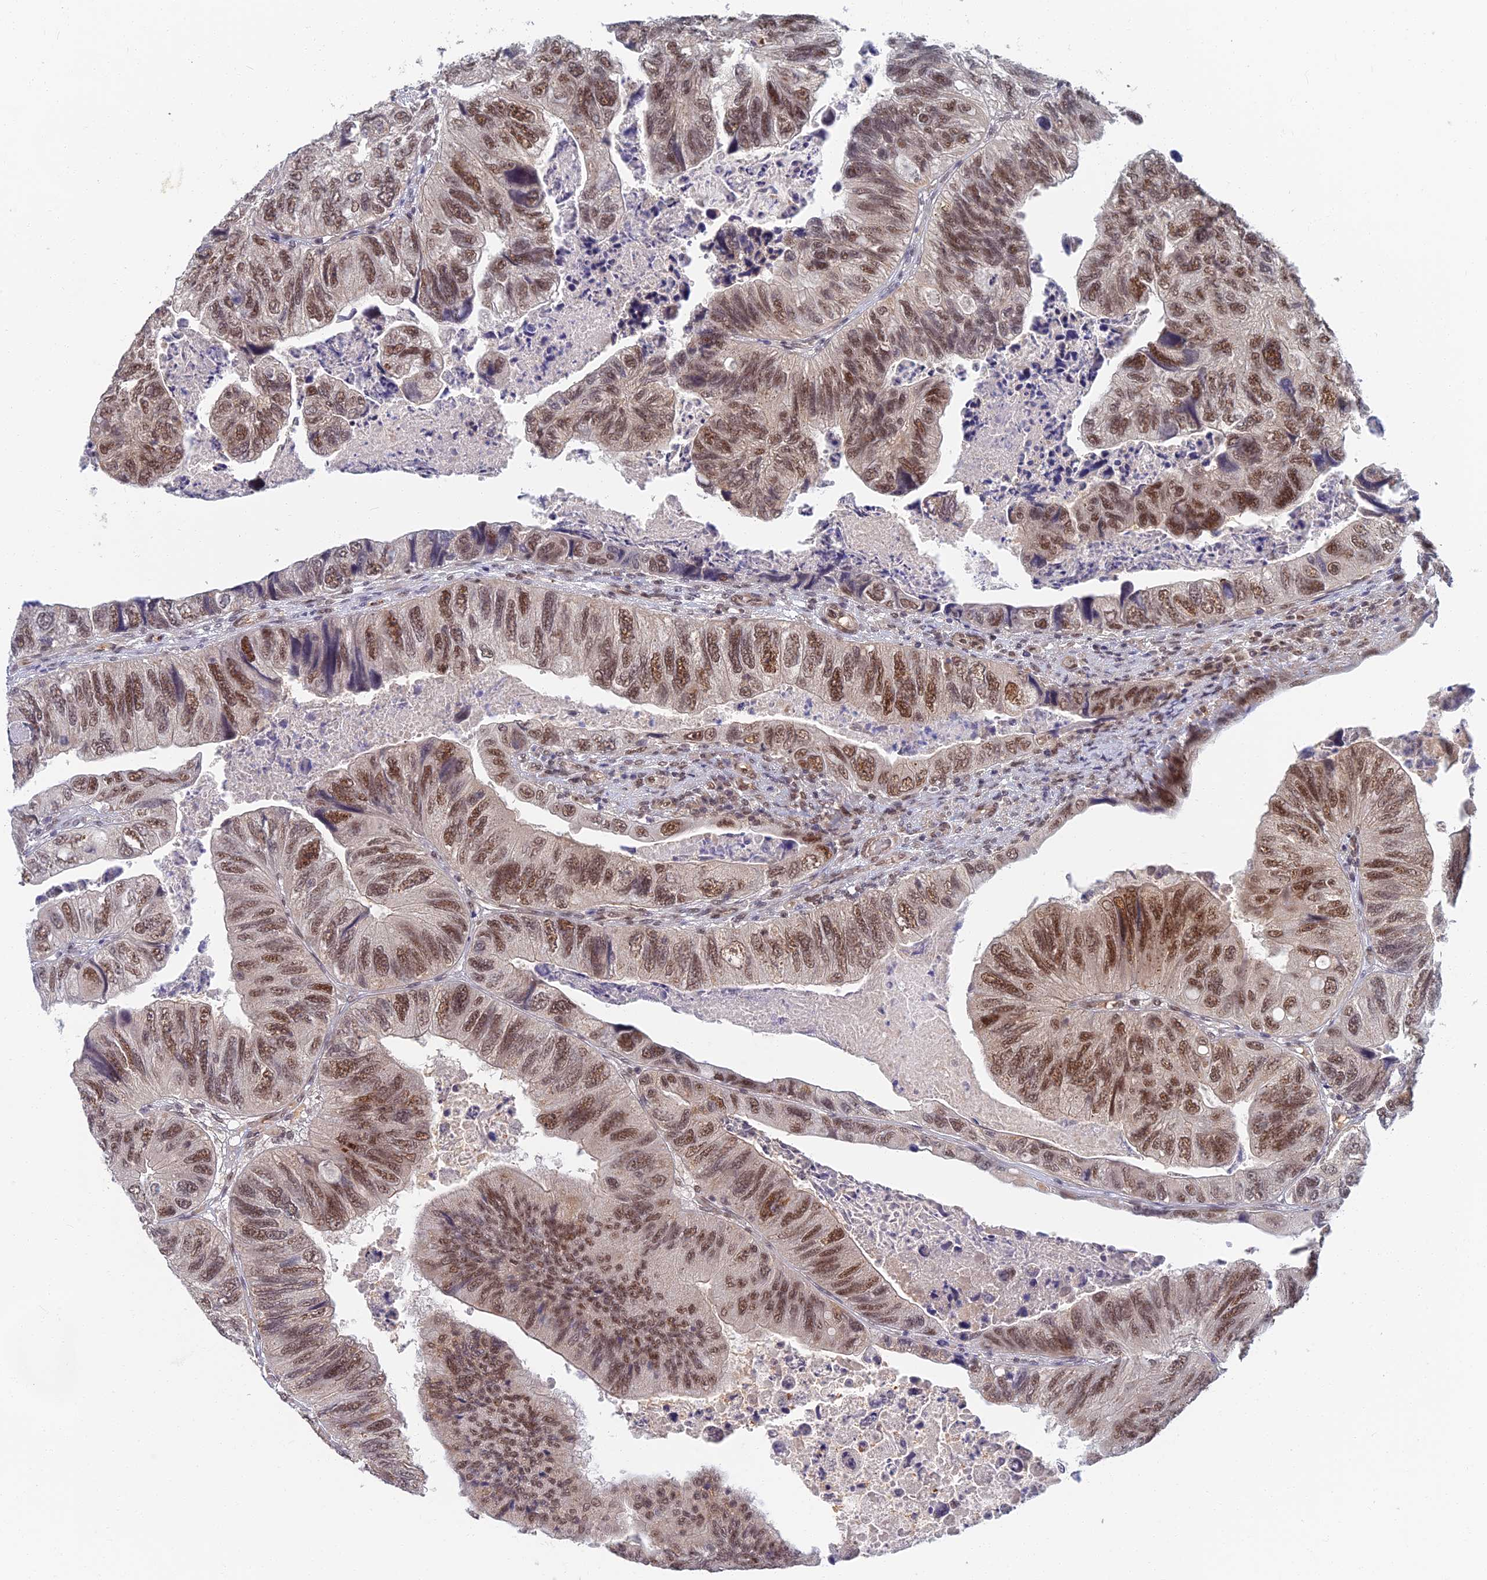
{"staining": {"intensity": "moderate", "quantity": ">75%", "location": "nuclear"}, "tissue": "colorectal cancer", "cell_type": "Tumor cells", "image_type": "cancer", "snomed": [{"axis": "morphology", "description": "Adenocarcinoma, NOS"}, {"axis": "topography", "description": "Rectum"}], "caption": "Colorectal cancer (adenocarcinoma) stained with DAB (3,3'-diaminobenzidine) immunohistochemistry demonstrates medium levels of moderate nuclear staining in approximately >75% of tumor cells.", "gene": "TCEA2", "patient": {"sex": "male", "age": 63}}